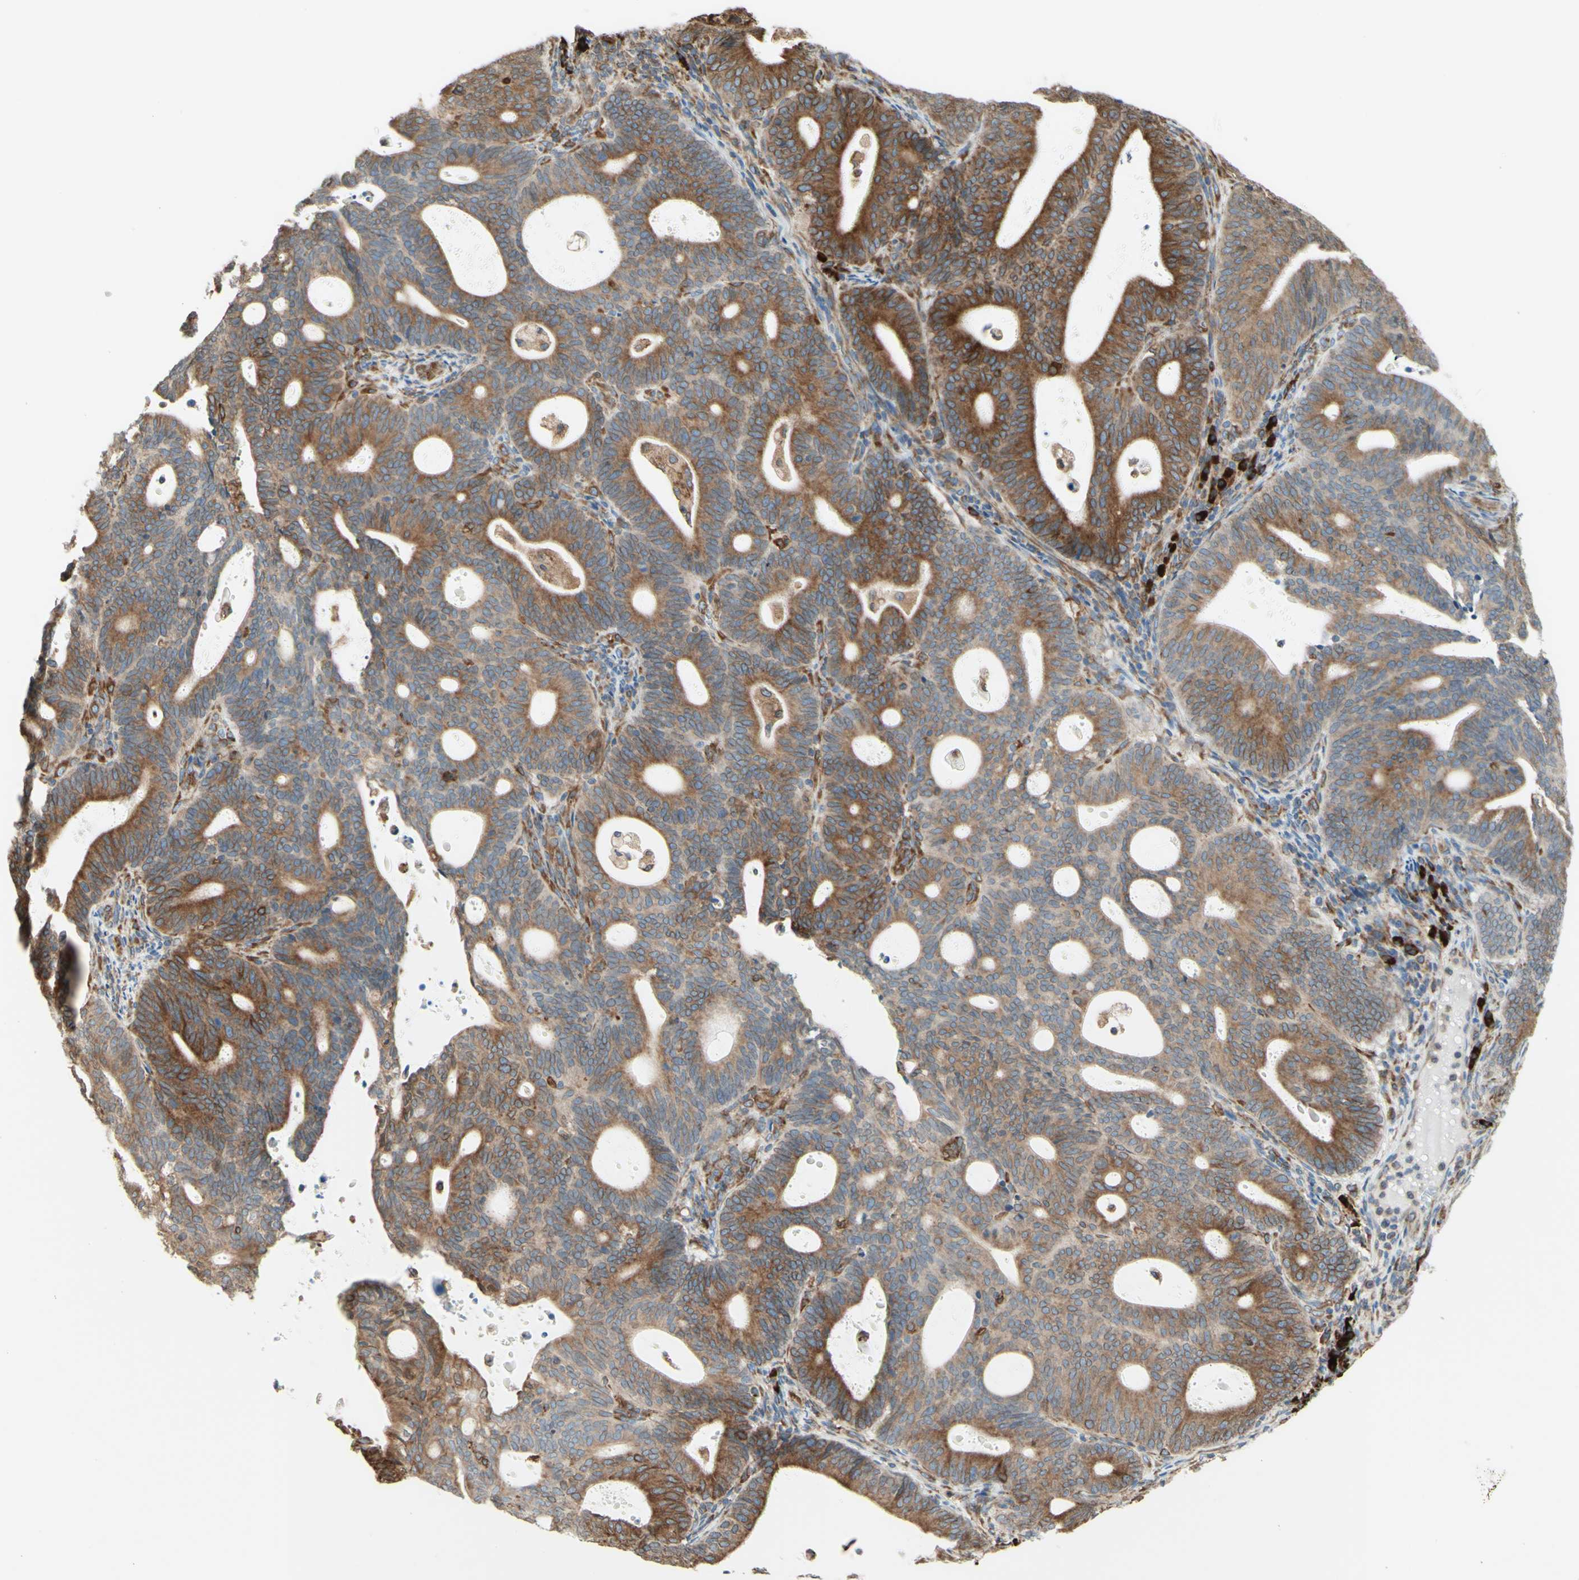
{"staining": {"intensity": "moderate", "quantity": ">75%", "location": "cytoplasmic/membranous"}, "tissue": "endometrial cancer", "cell_type": "Tumor cells", "image_type": "cancer", "snomed": [{"axis": "morphology", "description": "Adenocarcinoma, NOS"}, {"axis": "topography", "description": "Uterus"}], "caption": "High-power microscopy captured an immunohistochemistry (IHC) image of endometrial cancer (adenocarcinoma), revealing moderate cytoplasmic/membranous staining in approximately >75% of tumor cells. Nuclei are stained in blue.", "gene": "DNAJB11", "patient": {"sex": "female", "age": 83}}